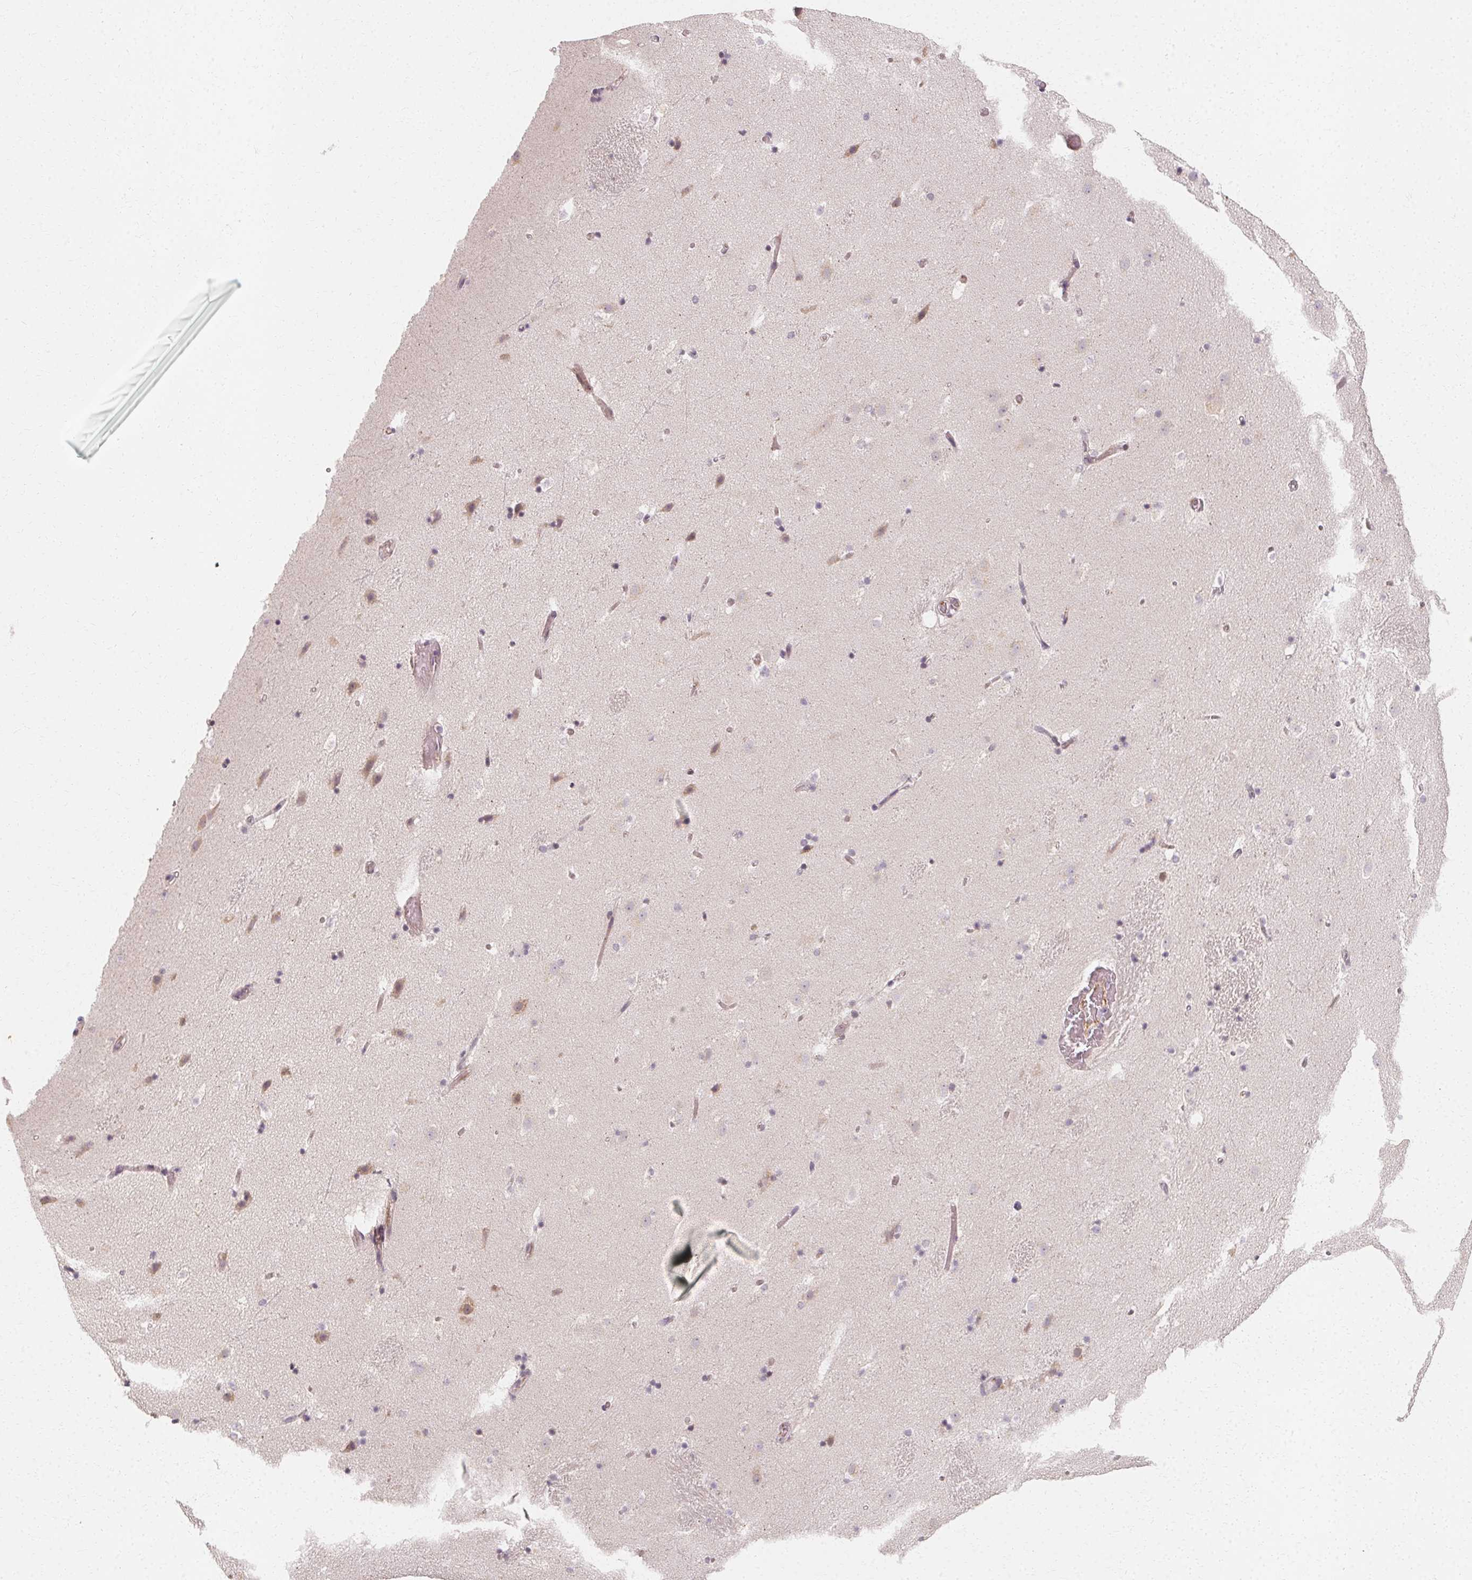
{"staining": {"intensity": "negative", "quantity": "none", "location": "none"}, "tissue": "caudate", "cell_type": "Glial cells", "image_type": "normal", "snomed": [{"axis": "morphology", "description": "Normal tissue, NOS"}, {"axis": "topography", "description": "Lateral ventricle wall"}], "caption": "There is no significant positivity in glial cells of caudate. (Stains: DAB IHC with hematoxylin counter stain, Microscopy: brightfield microscopy at high magnification).", "gene": "CLCNKA", "patient": {"sex": "male", "age": 37}}